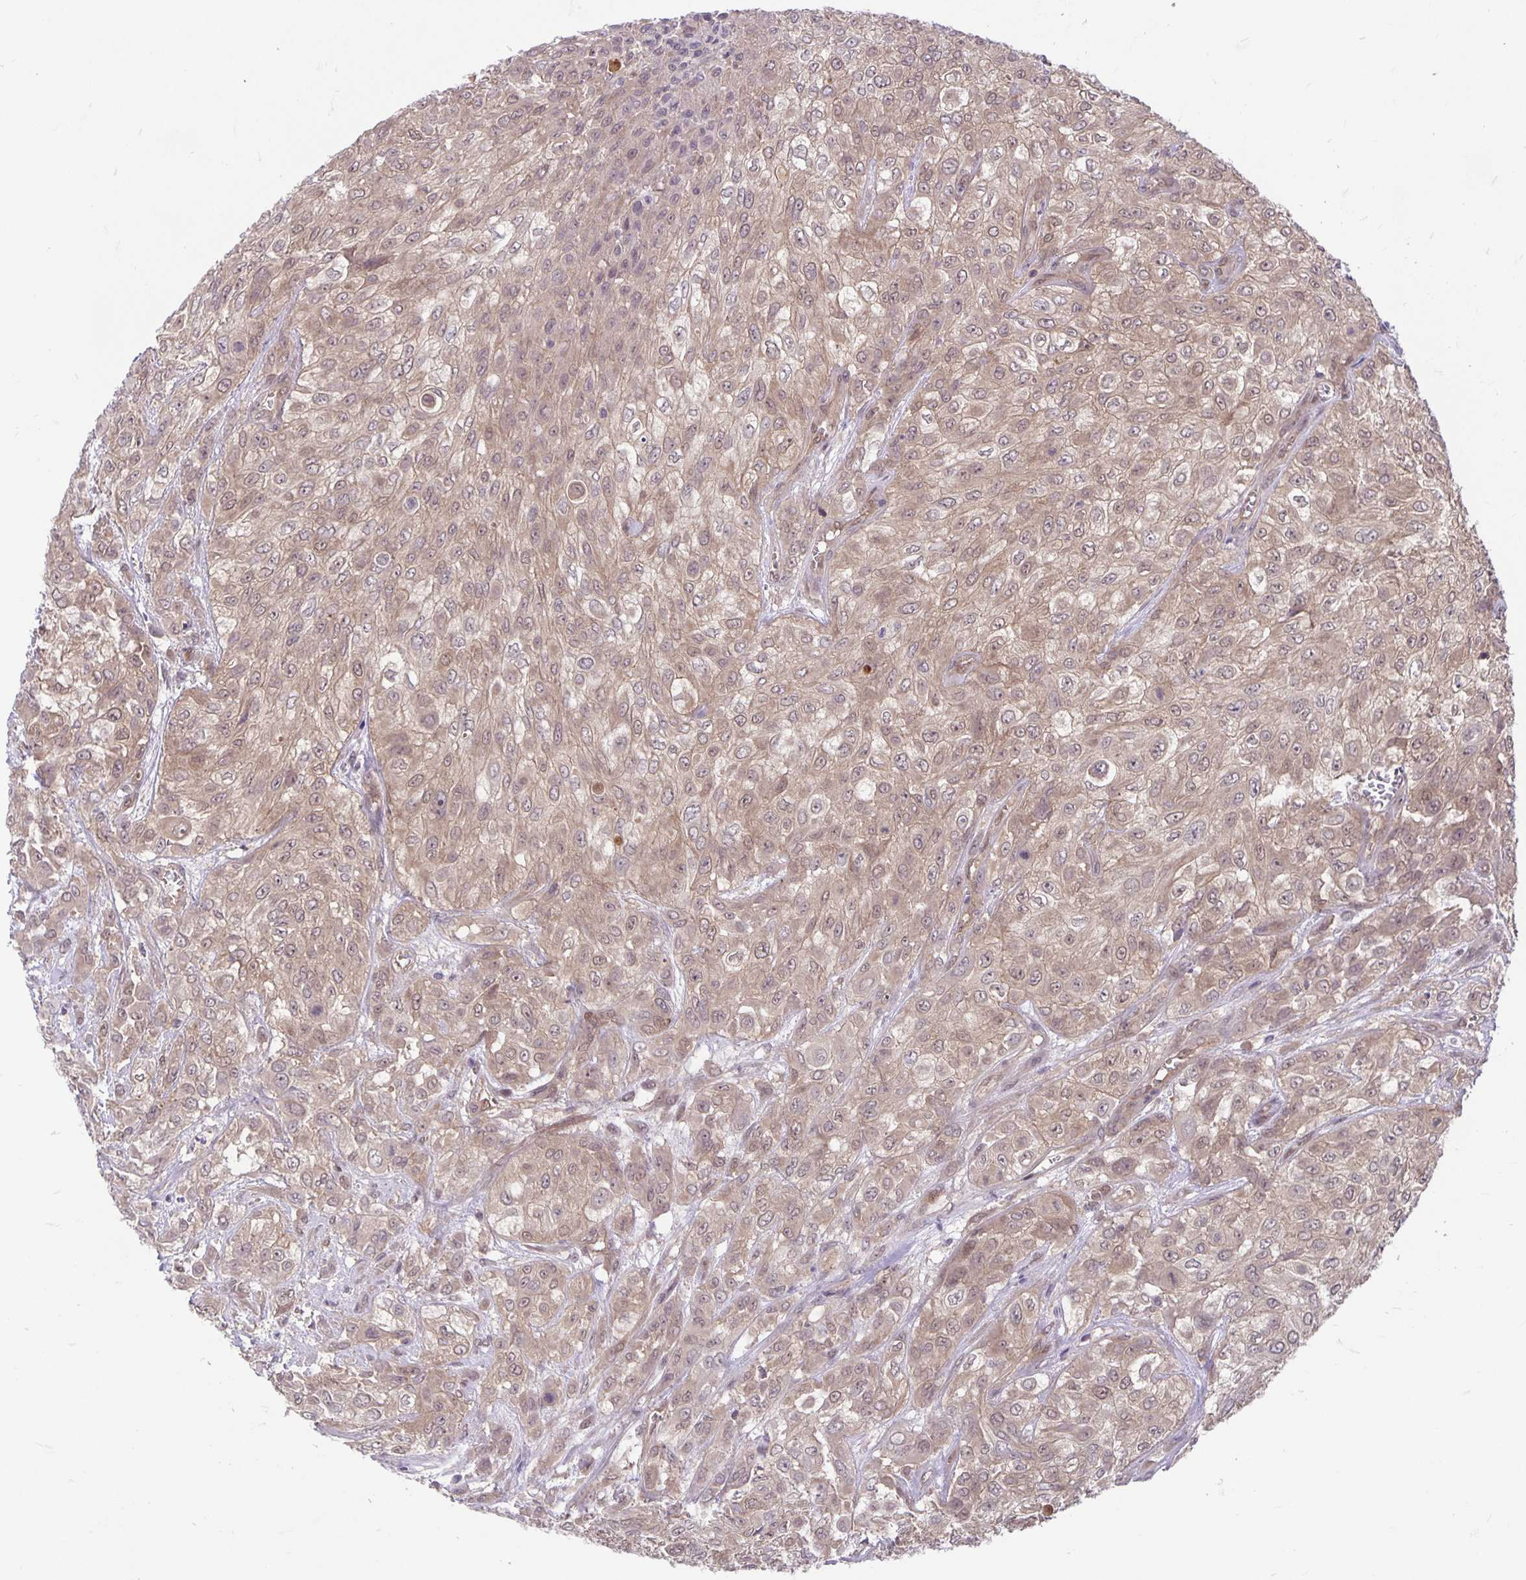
{"staining": {"intensity": "moderate", "quantity": ">75%", "location": "cytoplasmic/membranous"}, "tissue": "urothelial cancer", "cell_type": "Tumor cells", "image_type": "cancer", "snomed": [{"axis": "morphology", "description": "Urothelial carcinoma, High grade"}, {"axis": "topography", "description": "Urinary bladder"}], "caption": "Urothelial carcinoma (high-grade) was stained to show a protein in brown. There is medium levels of moderate cytoplasmic/membranous positivity in about >75% of tumor cells.", "gene": "TAX1BP3", "patient": {"sex": "male", "age": 57}}